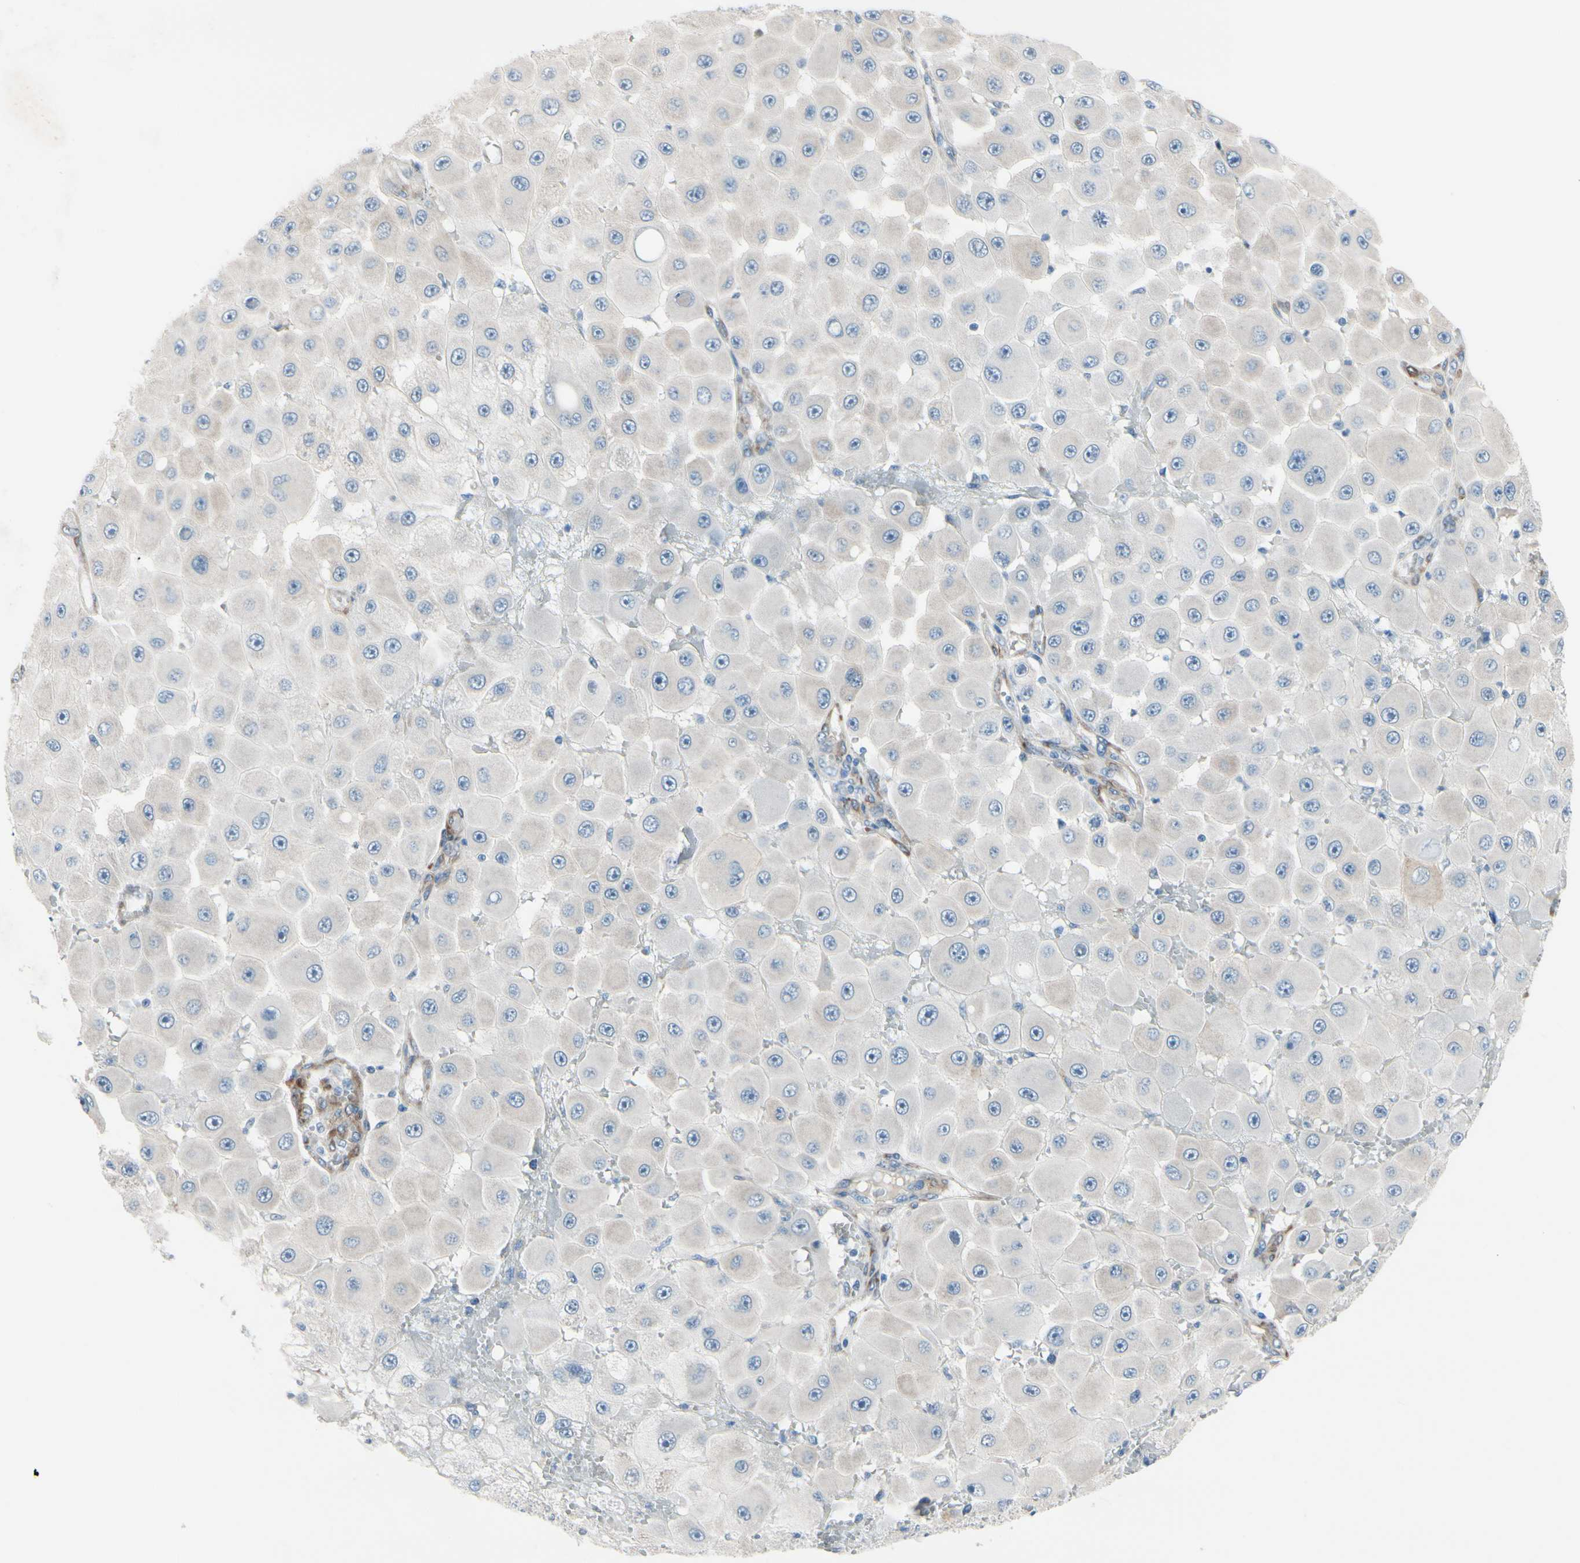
{"staining": {"intensity": "negative", "quantity": "none", "location": "none"}, "tissue": "melanoma", "cell_type": "Tumor cells", "image_type": "cancer", "snomed": [{"axis": "morphology", "description": "Malignant melanoma, NOS"}, {"axis": "topography", "description": "Skin"}], "caption": "Immunohistochemistry histopathology image of human malignant melanoma stained for a protein (brown), which reveals no staining in tumor cells.", "gene": "MAP2", "patient": {"sex": "female", "age": 81}}